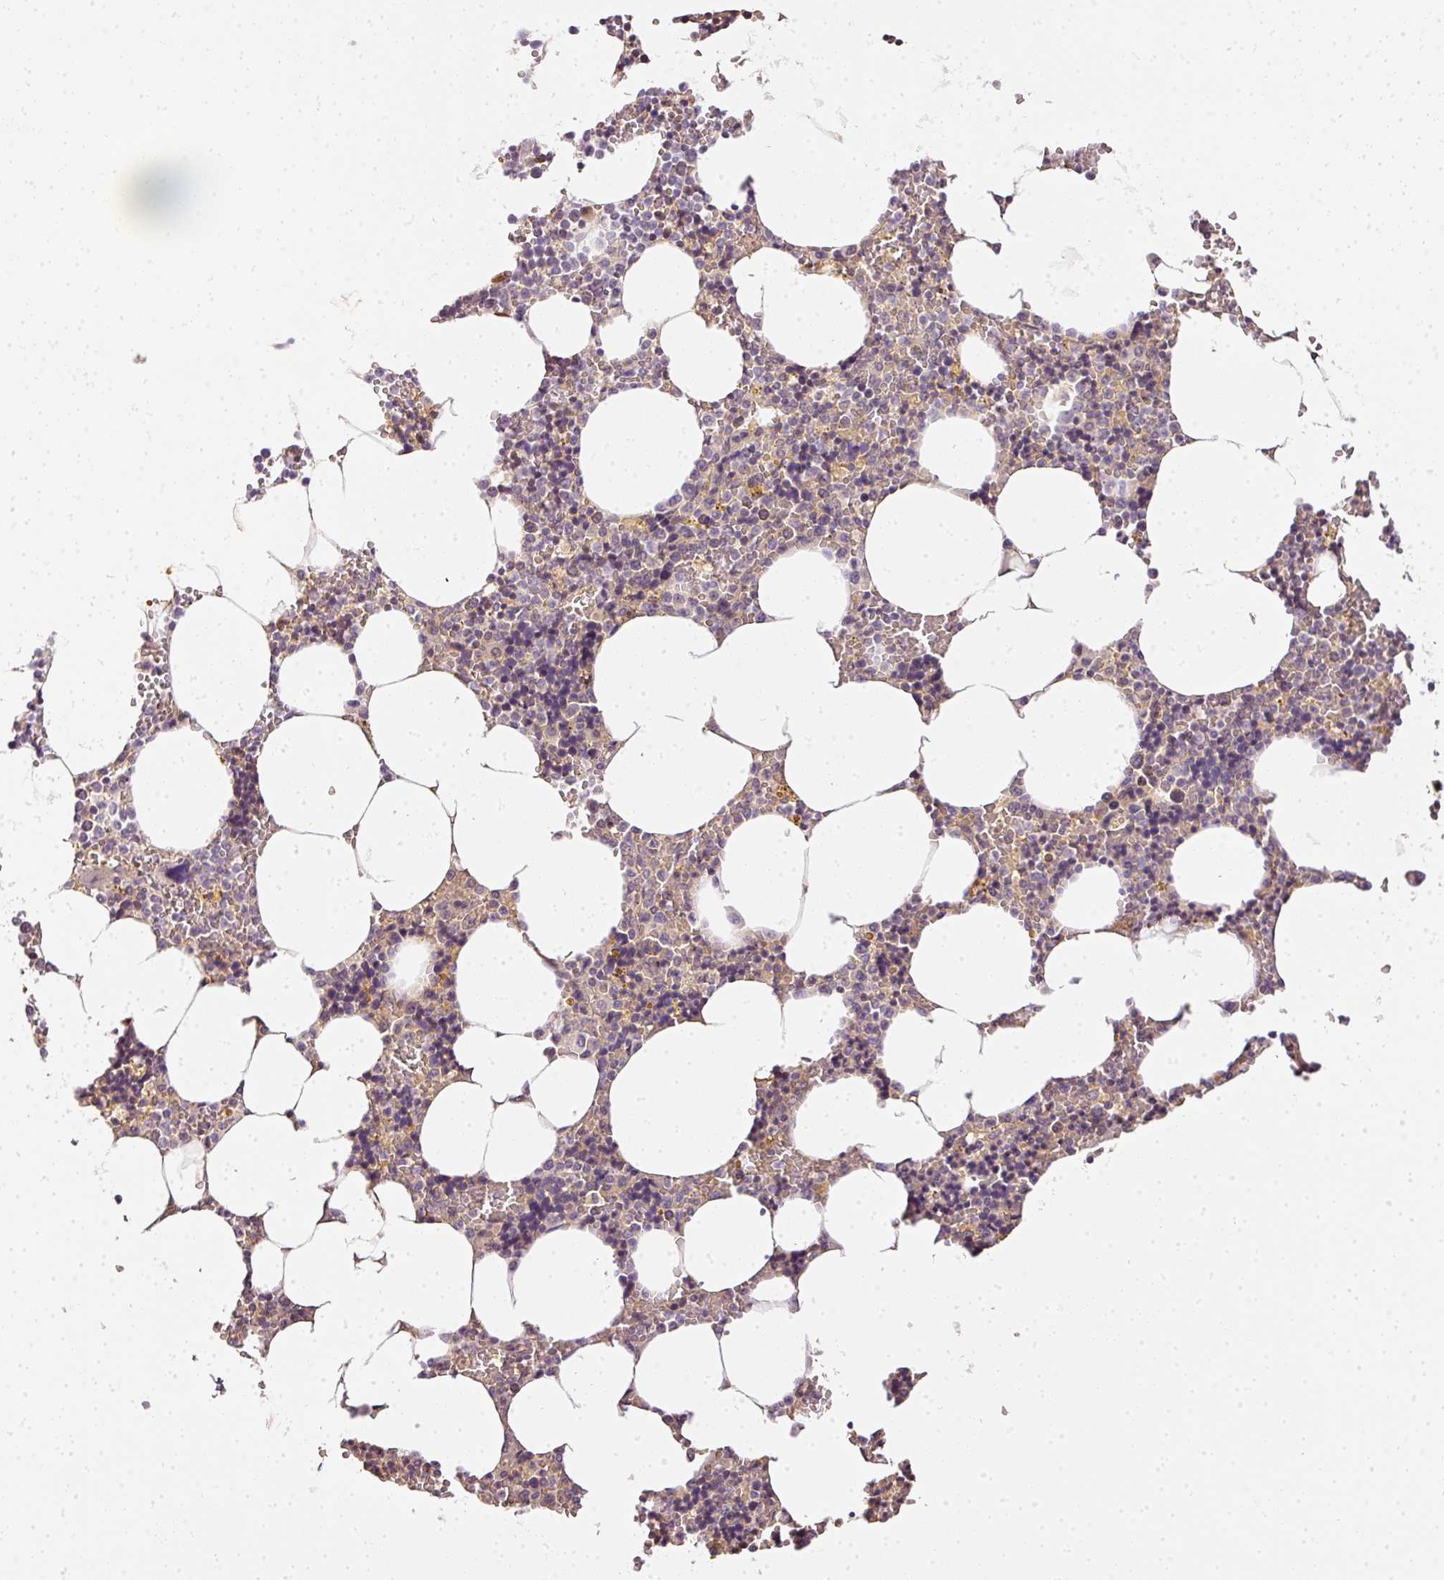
{"staining": {"intensity": "negative", "quantity": "none", "location": "none"}, "tissue": "bone marrow", "cell_type": "Hematopoietic cells", "image_type": "normal", "snomed": [{"axis": "morphology", "description": "Normal tissue, NOS"}, {"axis": "topography", "description": "Bone marrow"}], "caption": "Immunohistochemistry (IHC) image of benign bone marrow: bone marrow stained with DAB (3,3'-diaminobenzidine) demonstrates no significant protein staining in hematopoietic cells. The staining is performed using DAB brown chromogen with nuclei counter-stained in using hematoxylin.", "gene": "ADH5", "patient": {"sex": "male", "age": 70}}